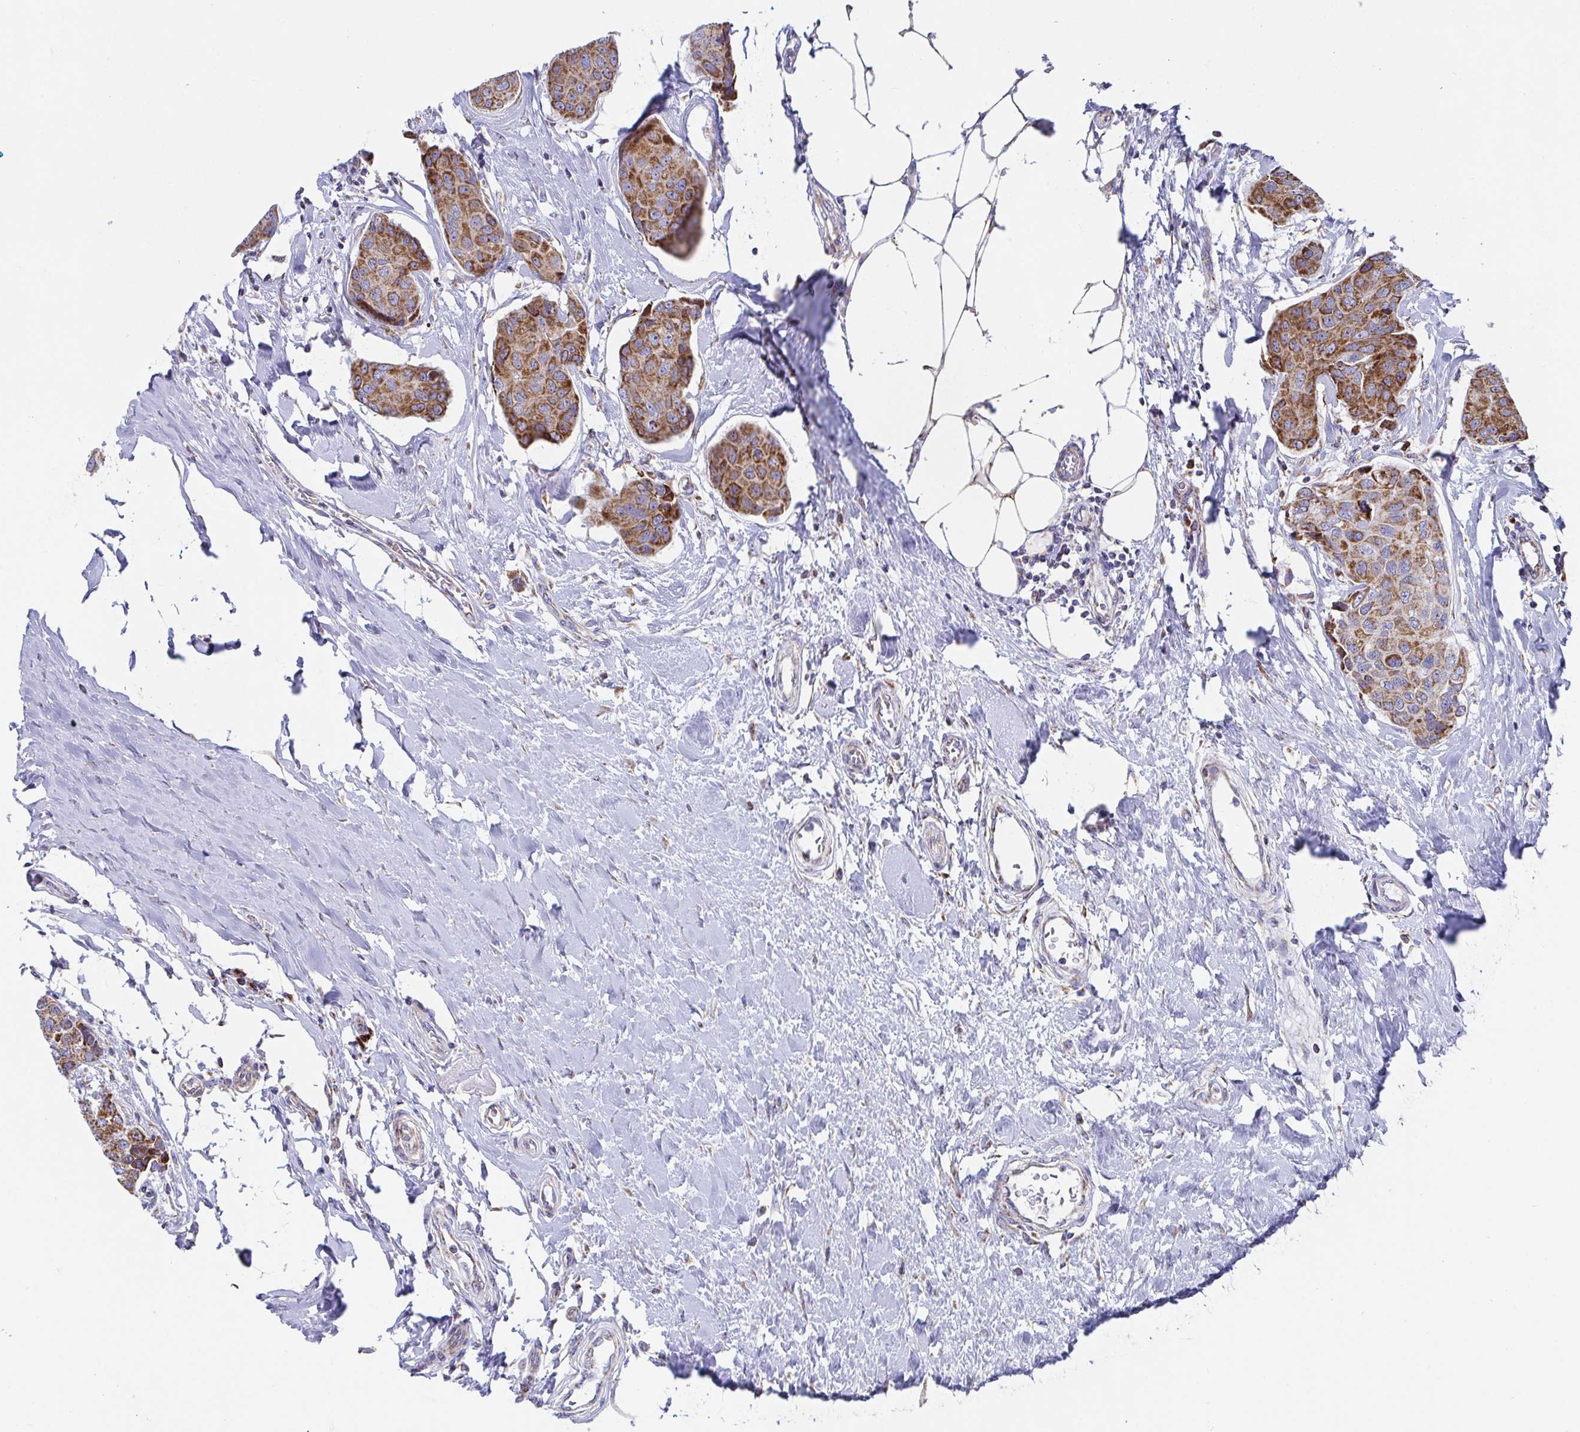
{"staining": {"intensity": "moderate", "quantity": ">75%", "location": "cytoplasmic/membranous"}, "tissue": "breast cancer", "cell_type": "Tumor cells", "image_type": "cancer", "snomed": [{"axis": "morphology", "description": "Duct carcinoma"}, {"axis": "topography", "description": "Breast"}], "caption": "Brown immunohistochemical staining in human invasive ductal carcinoma (breast) shows moderate cytoplasmic/membranous staining in about >75% of tumor cells.", "gene": "ATP5MJ", "patient": {"sex": "female", "age": 80}}